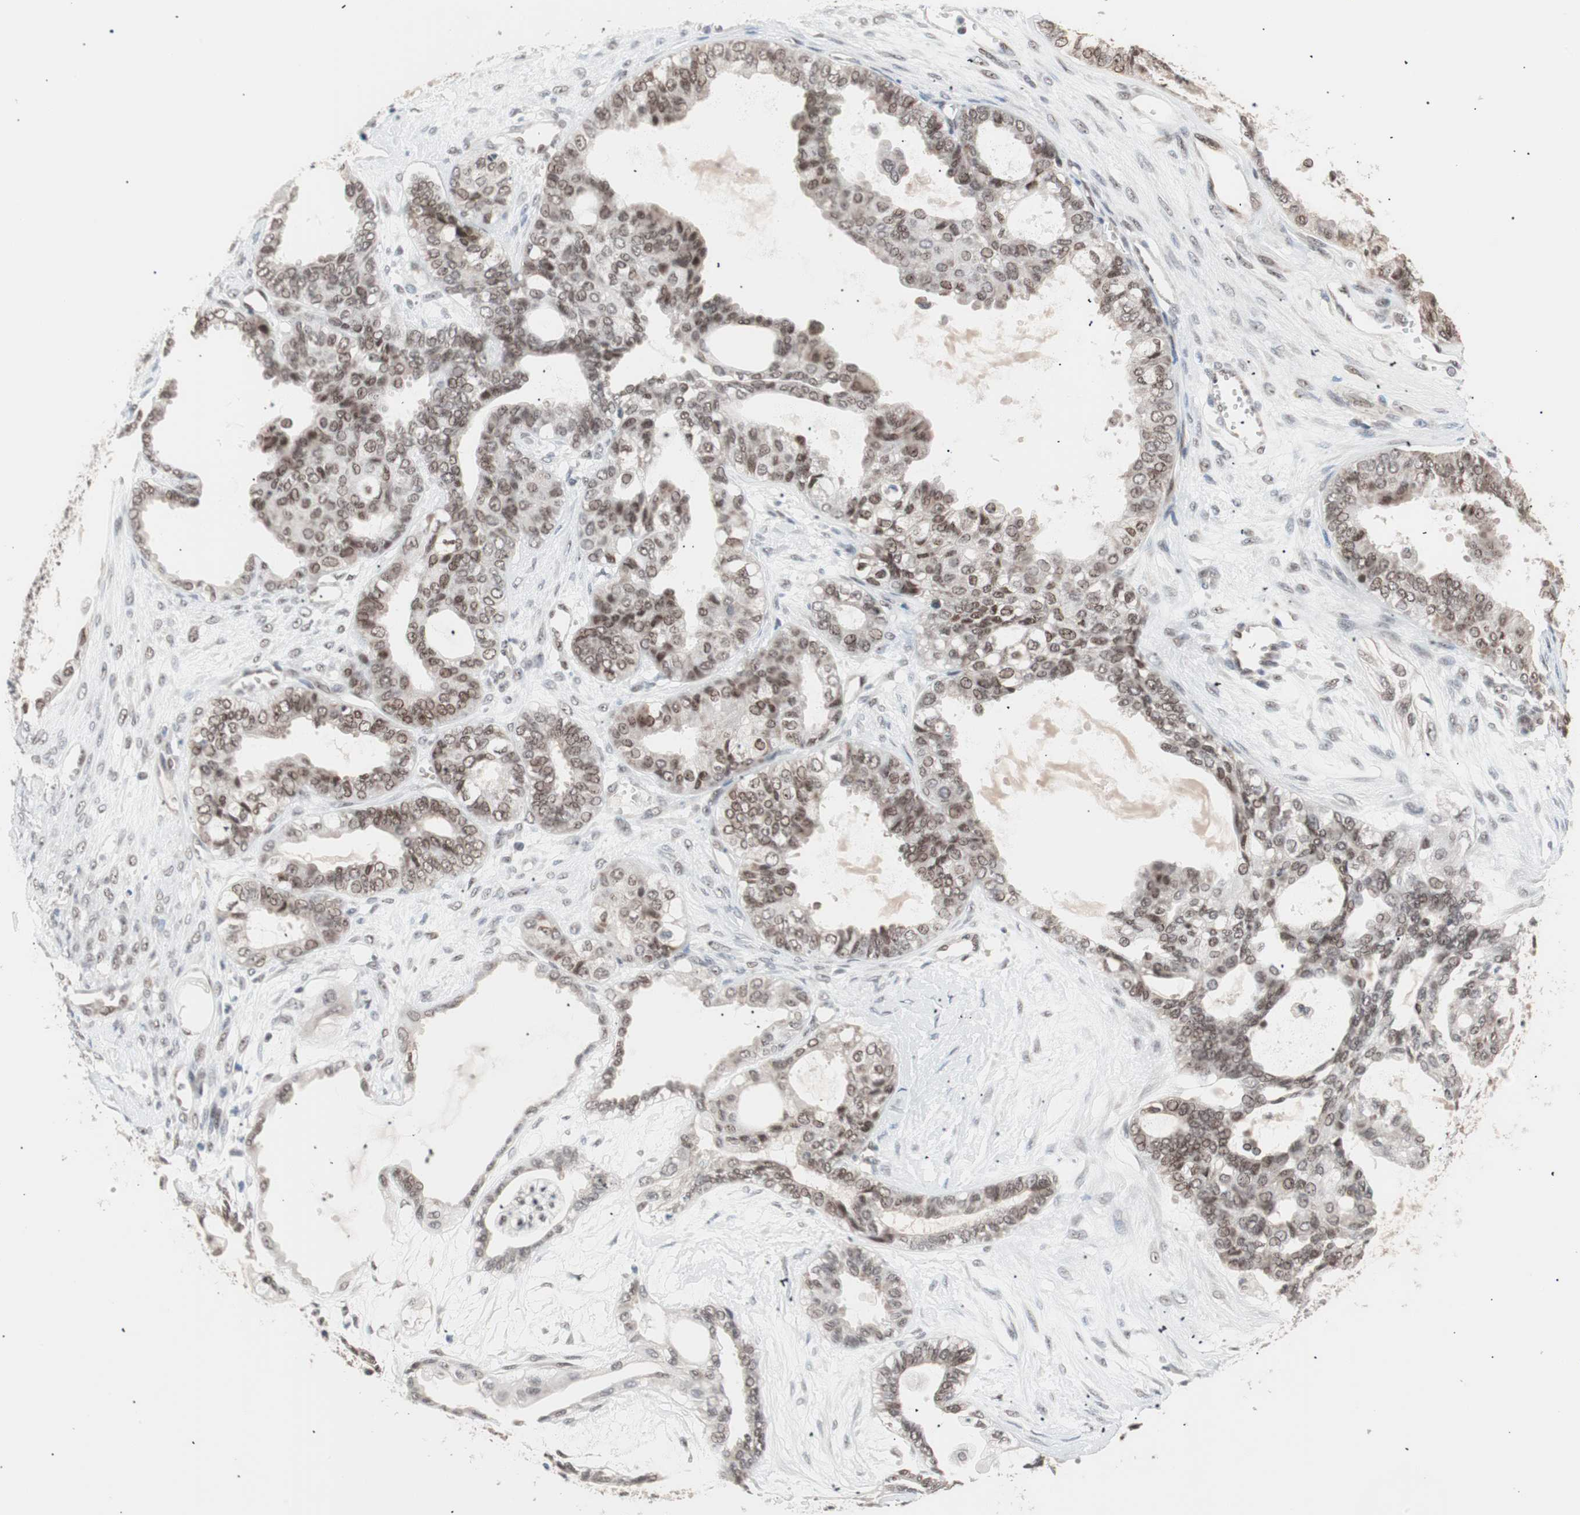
{"staining": {"intensity": "moderate", "quantity": ">75%", "location": "nuclear"}, "tissue": "ovarian cancer", "cell_type": "Tumor cells", "image_type": "cancer", "snomed": [{"axis": "morphology", "description": "Carcinoma, NOS"}, {"axis": "morphology", "description": "Carcinoma, endometroid"}, {"axis": "topography", "description": "Ovary"}], "caption": "There is medium levels of moderate nuclear positivity in tumor cells of carcinoma (ovarian), as demonstrated by immunohistochemical staining (brown color).", "gene": "LIG3", "patient": {"sex": "female", "age": 50}}